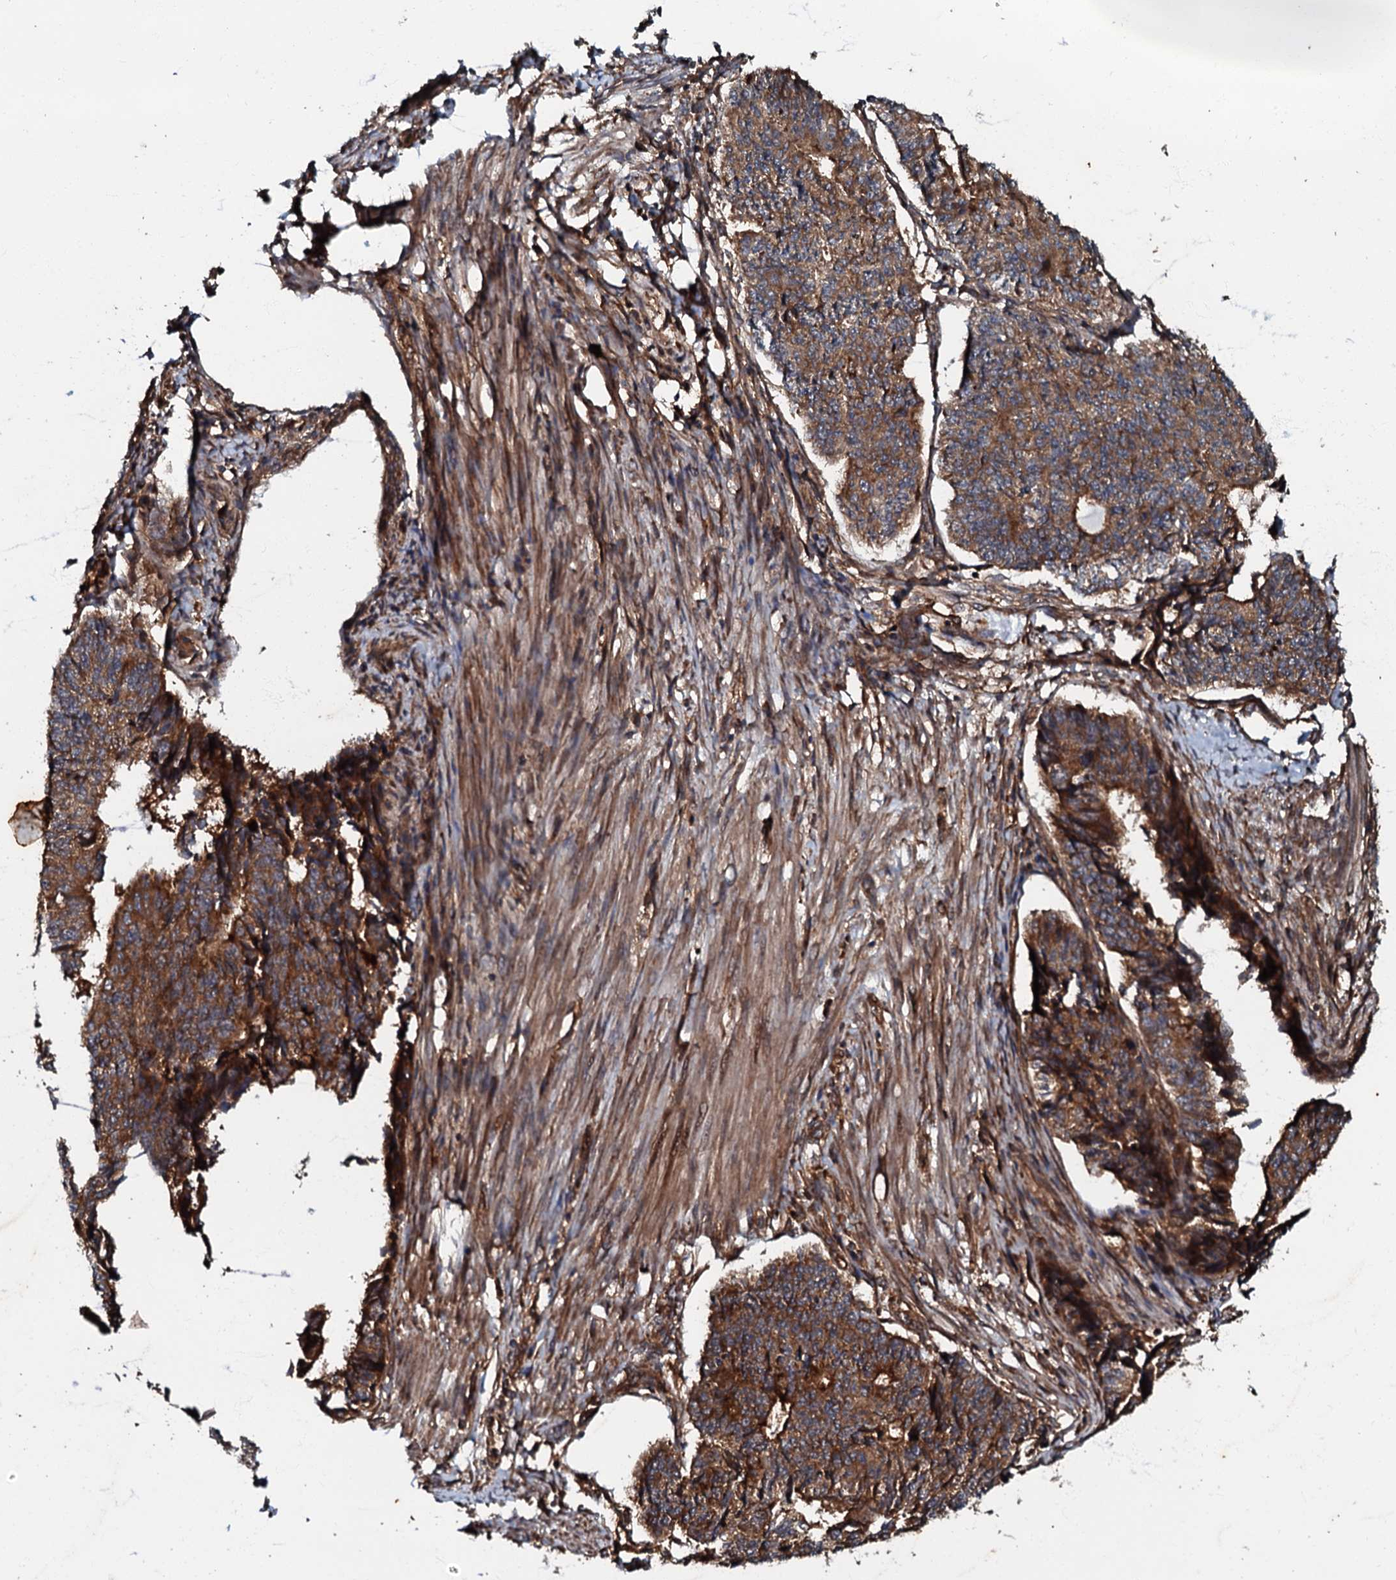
{"staining": {"intensity": "moderate", "quantity": ">75%", "location": "cytoplasmic/membranous"}, "tissue": "endometrial cancer", "cell_type": "Tumor cells", "image_type": "cancer", "snomed": [{"axis": "morphology", "description": "Adenocarcinoma, NOS"}, {"axis": "topography", "description": "Endometrium"}], "caption": "The histopathology image displays staining of adenocarcinoma (endometrial), revealing moderate cytoplasmic/membranous protein positivity (brown color) within tumor cells. Using DAB (brown) and hematoxylin (blue) stains, captured at high magnification using brightfield microscopy.", "gene": "BLOC1S6", "patient": {"sex": "female", "age": 32}}